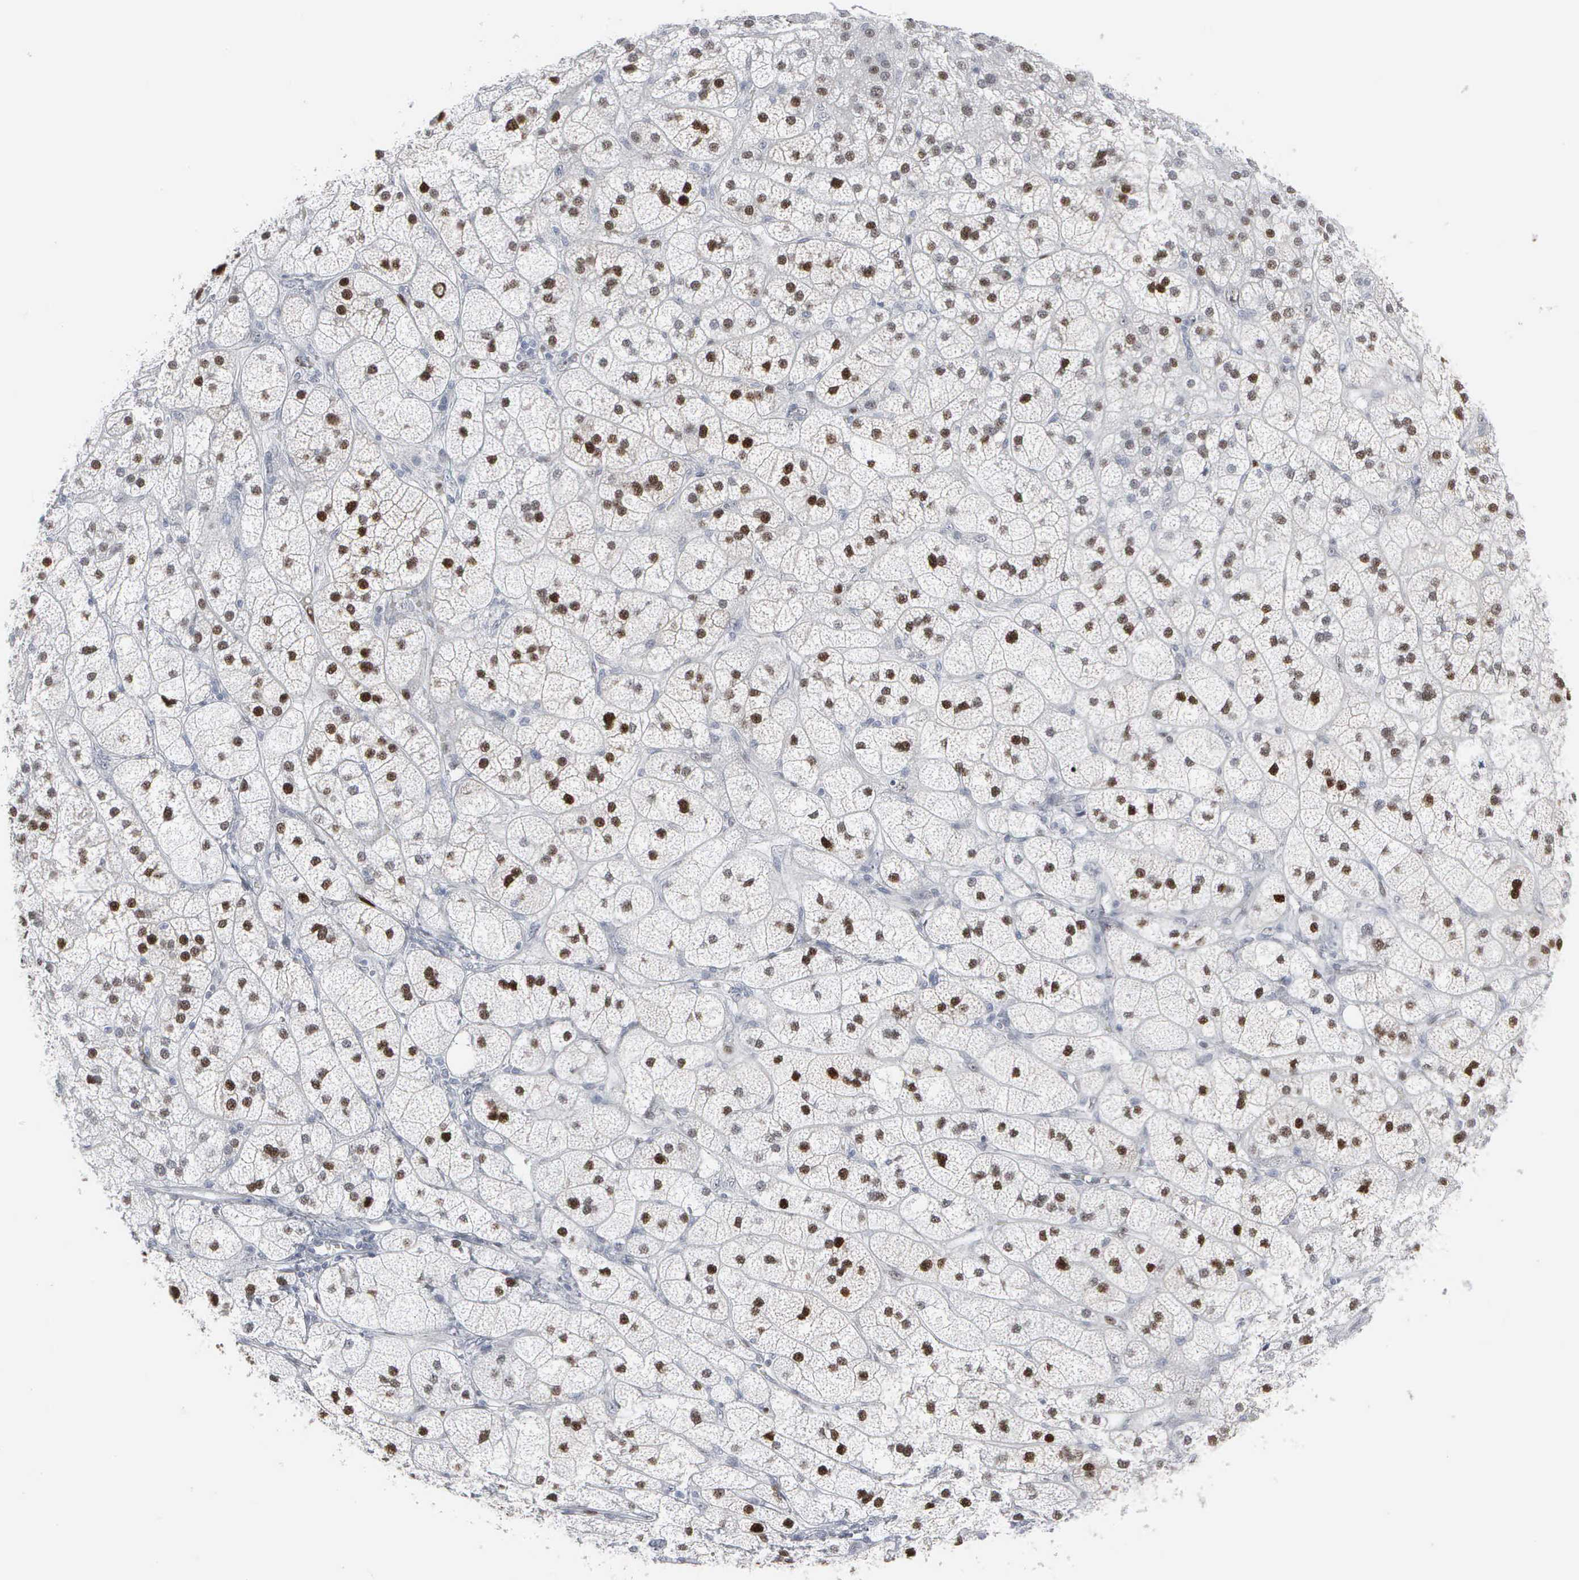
{"staining": {"intensity": "strong", "quantity": "<25%", "location": "nuclear"}, "tissue": "adrenal gland", "cell_type": "Glandular cells", "image_type": "normal", "snomed": [{"axis": "morphology", "description": "Normal tissue, NOS"}, {"axis": "topography", "description": "Adrenal gland"}], "caption": "The image reveals immunohistochemical staining of unremarkable adrenal gland. There is strong nuclear staining is identified in approximately <25% of glandular cells. (Stains: DAB (3,3'-diaminobenzidine) in brown, nuclei in blue, Microscopy: brightfield microscopy at high magnification).", "gene": "CCND3", "patient": {"sex": "female", "age": 60}}